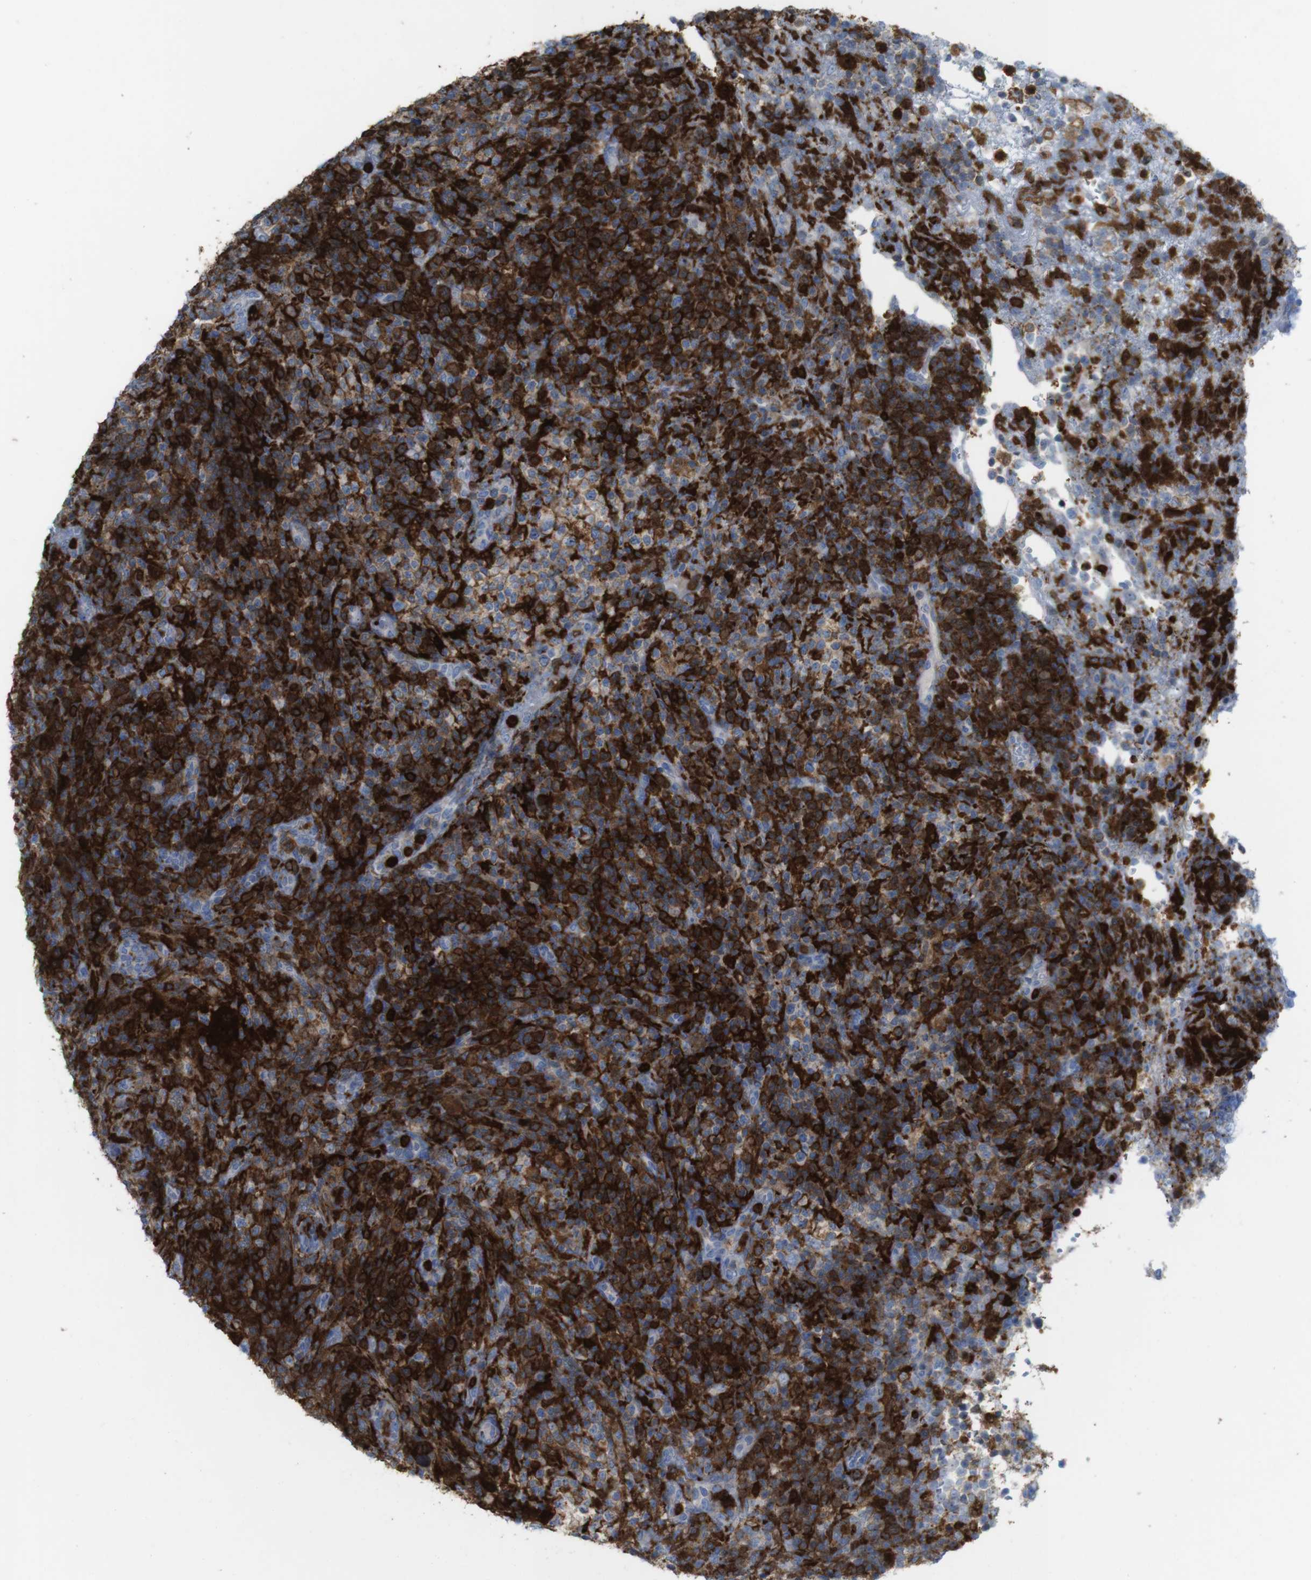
{"staining": {"intensity": "strong", "quantity": "25%-75%", "location": "cytoplasmic/membranous"}, "tissue": "lymphoma", "cell_type": "Tumor cells", "image_type": "cancer", "snomed": [{"axis": "morphology", "description": "Malignant lymphoma, non-Hodgkin's type, High grade"}, {"axis": "topography", "description": "Lymph node"}], "caption": "Tumor cells show strong cytoplasmic/membranous positivity in about 25%-75% of cells in malignant lymphoma, non-Hodgkin's type (high-grade).", "gene": "PRKCD", "patient": {"sex": "female", "age": 76}}